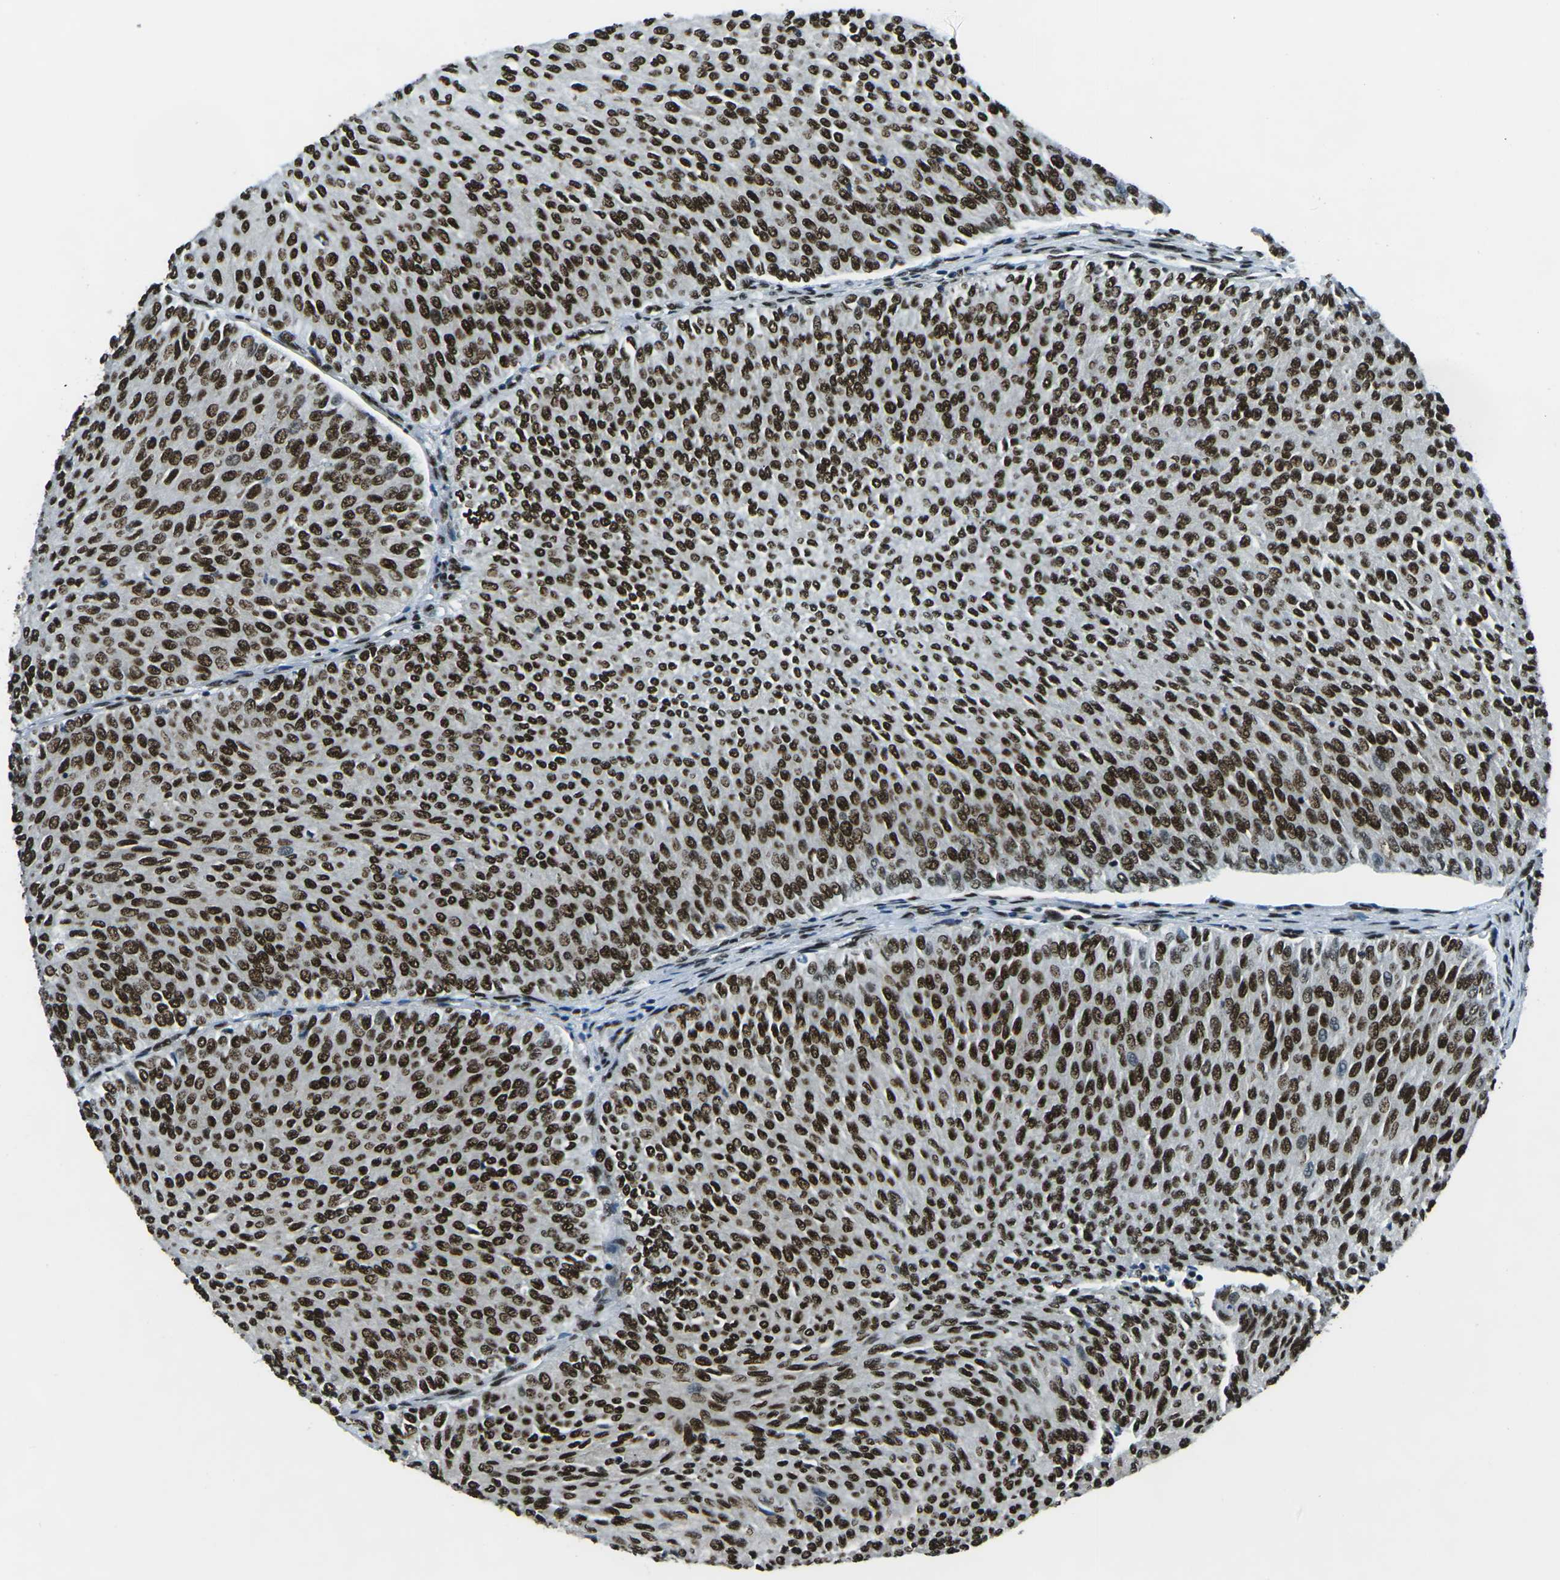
{"staining": {"intensity": "strong", "quantity": ">75%", "location": "nuclear"}, "tissue": "urothelial cancer", "cell_type": "Tumor cells", "image_type": "cancer", "snomed": [{"axis": "morphology", "description": "Urothelial carcinoma, Low grade"}, {"axis": "topography", "description": "Urinary bladder"}], "caption": "Tumor cells display high levels of strong nuclear staining in approximately >75% of cells in low-grade urothelial carcinoma.", "gene": "HNRNPL", "patient": {"sex": "male", "age": 78}}